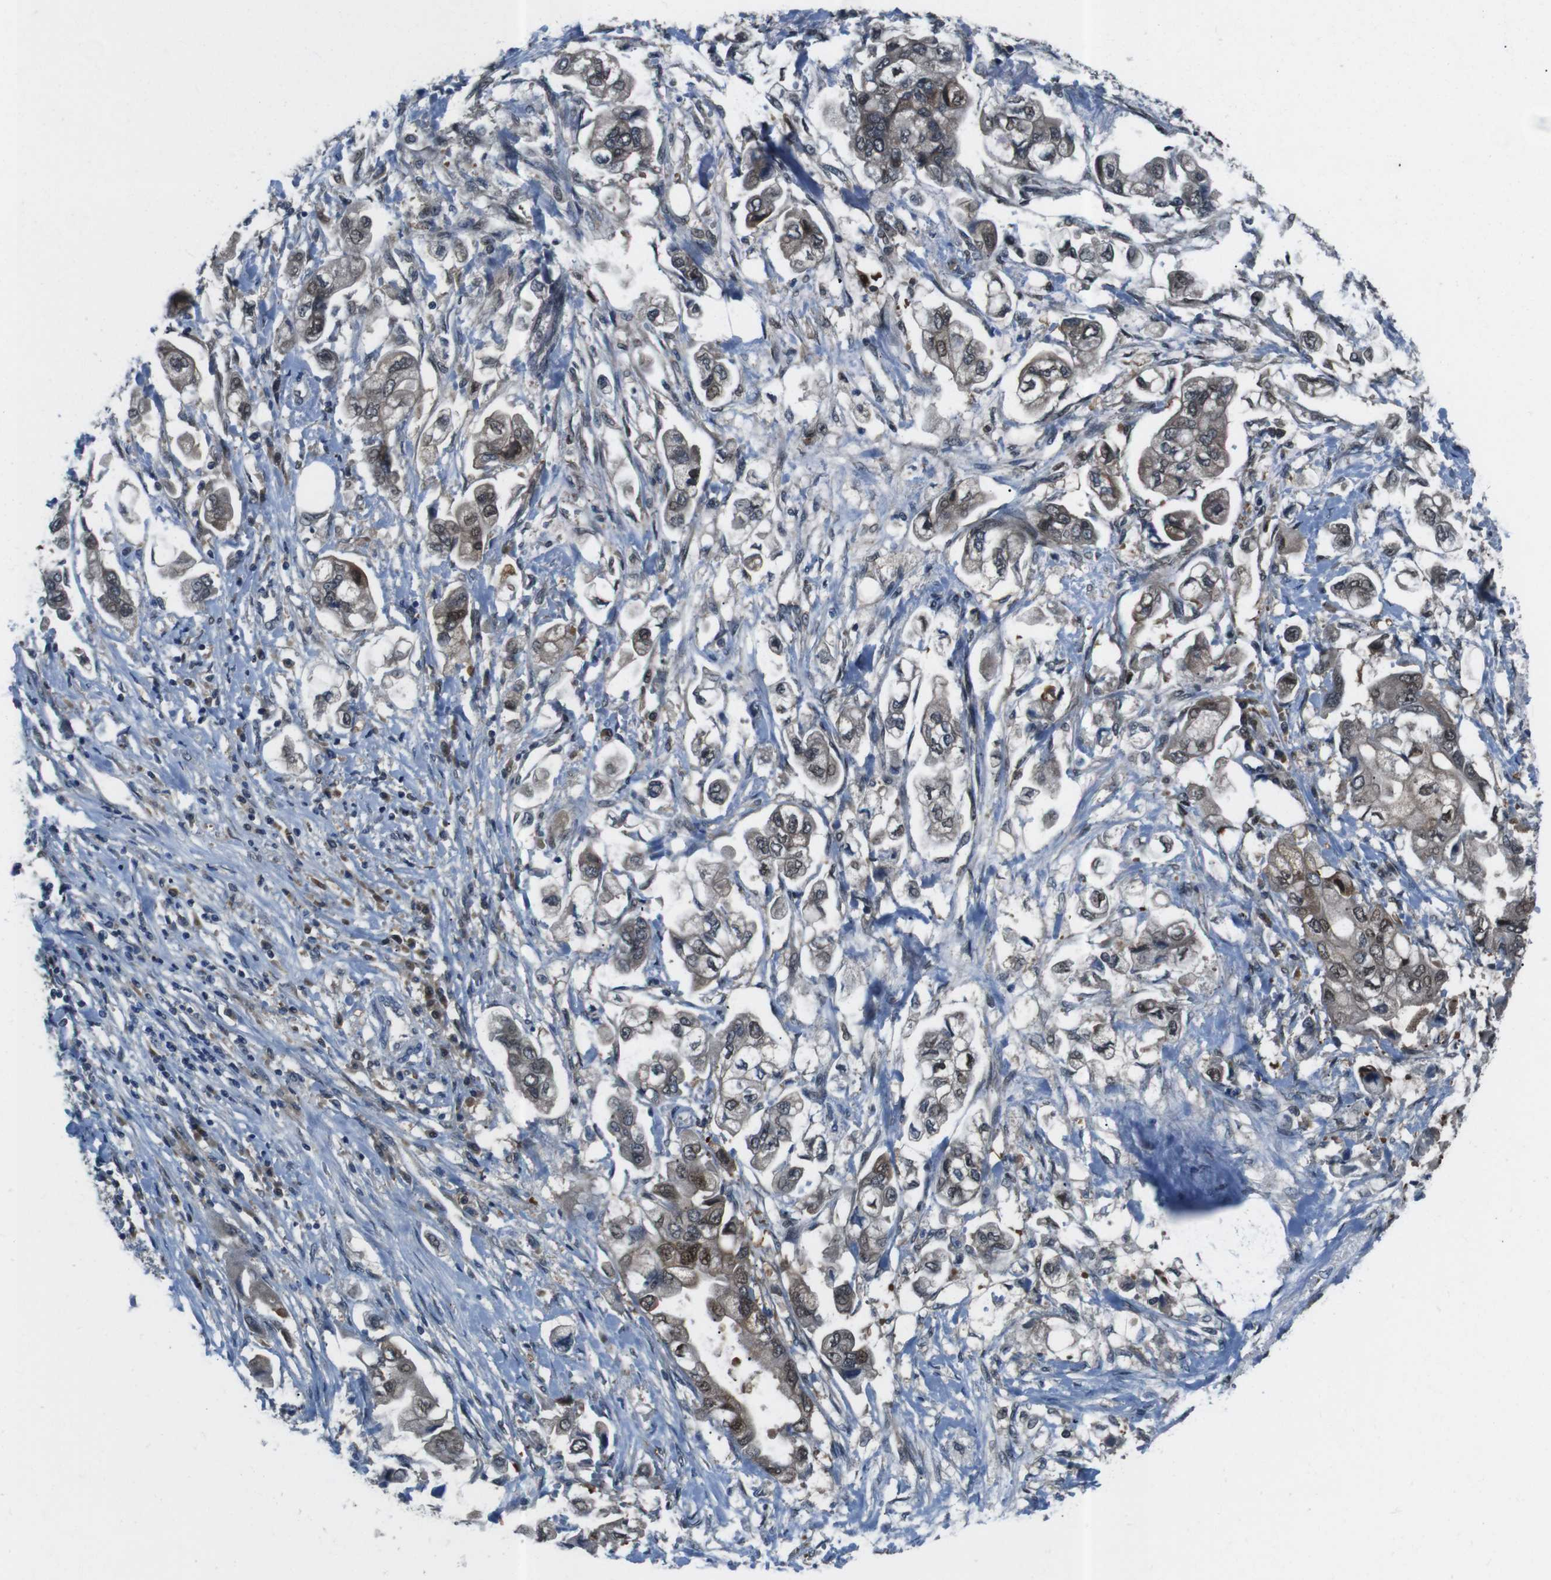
{"staining": {"intensity": "moderate", "quantity": ">75%", "location": "cytoplasmic/membranous,nuclear"}, "tissue": "stomach cancer", "cell_type": "Tumor cells", "image_type": "cancer", "snomed": [{"axis": "morphology", "description": "Adenocarcinoma, NOS"}, {"axis": "topography", "description": "Stomach"}], "caption": "Tumor cells demonstrate medium levels of moderate cytoplasmic/membranous and nuclear expression in about >75% of cells in human adenocarcinoma (stomach). (DAB IHC with brightfield microscopy, high magnification).", "gene": "LRP5", "patient": {"sex": "male", "age": 62}}